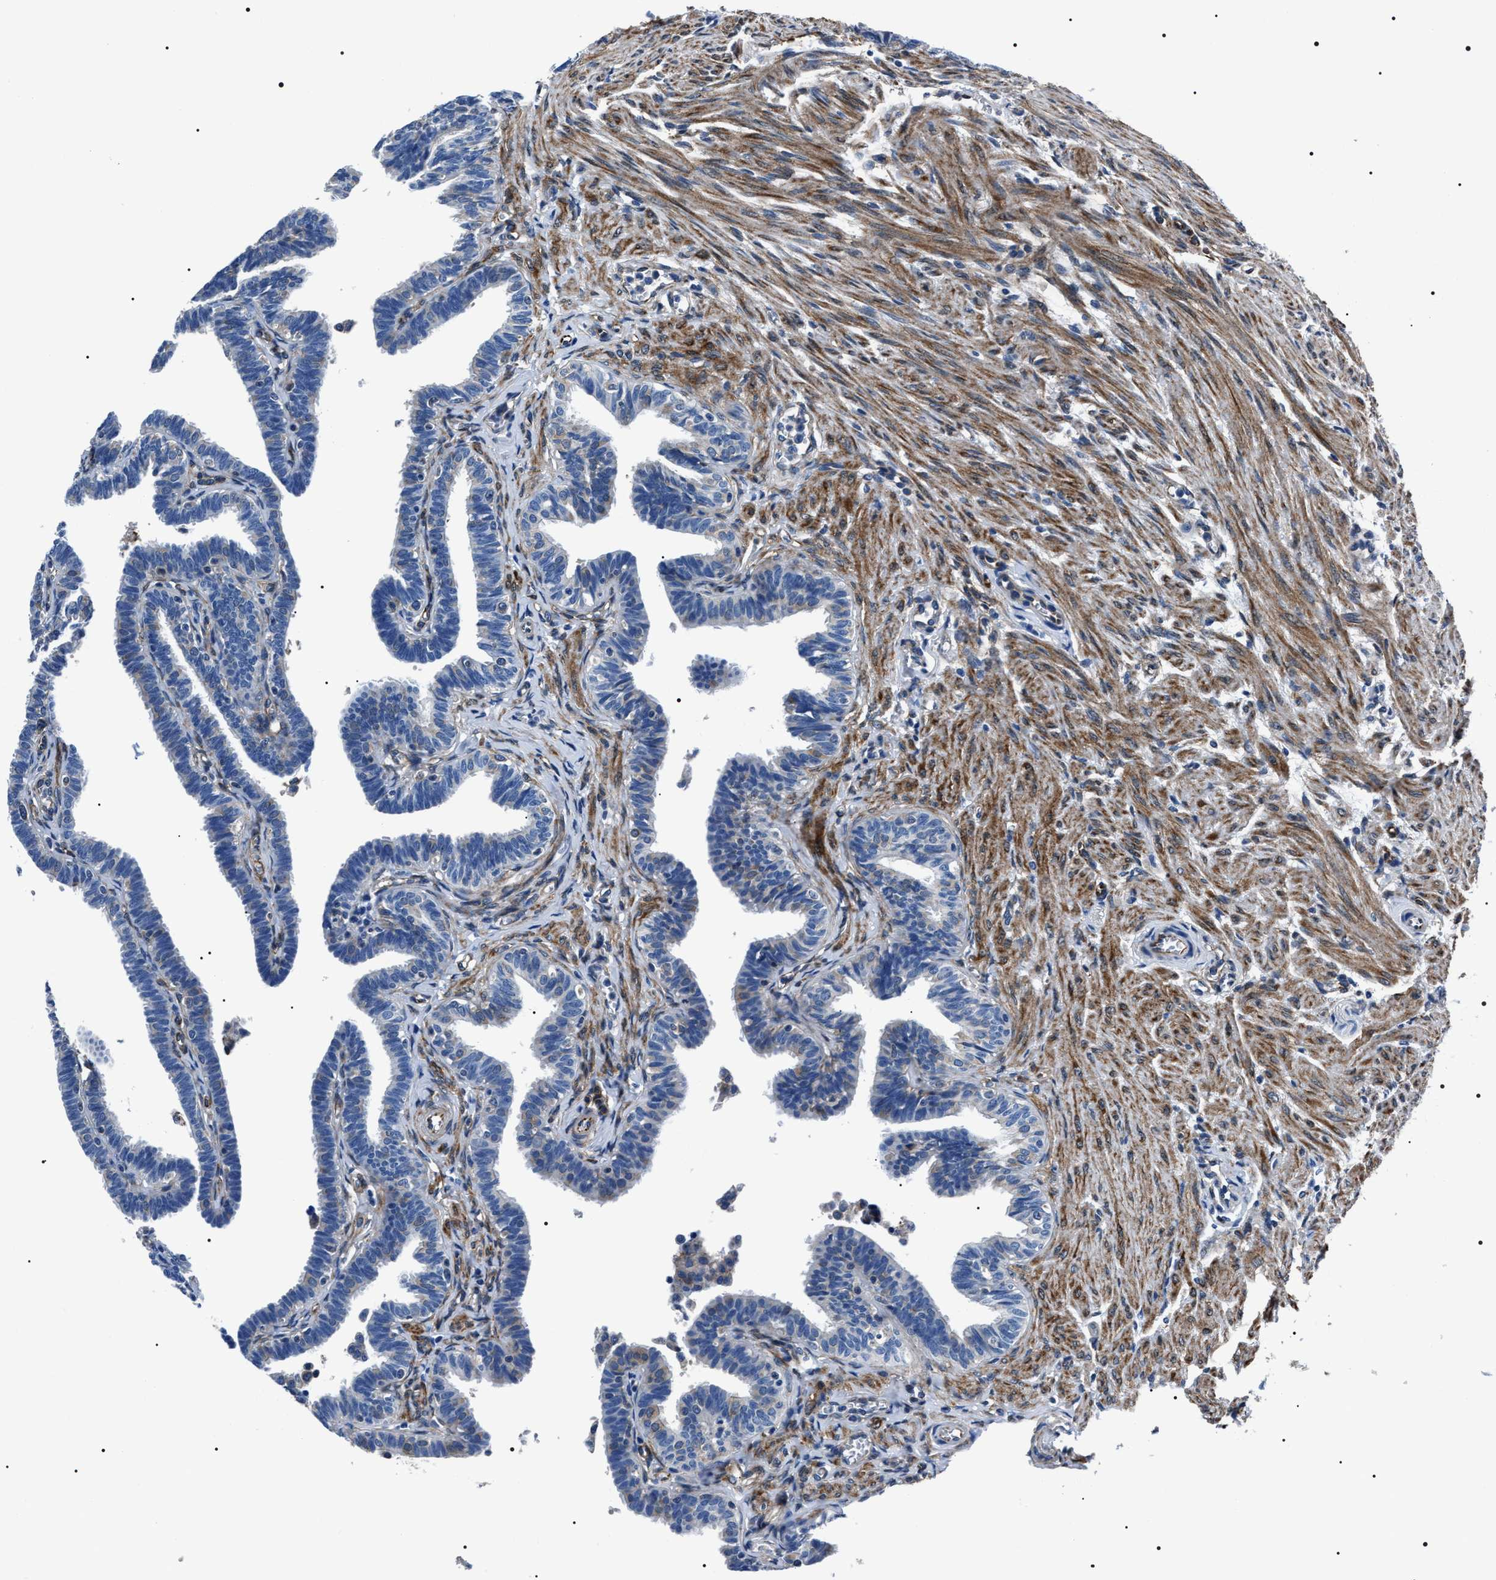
{"staining": {"intensity": "negative", "quantity": "none", "location": "none"}, "tissue": "fallopian tube", "cell_type": "Glandular cells", "image_type": "normal", "snomed": [{"axis": "morphology", "description": "Normal tissue, NOS"}, {"axis": "topography", "description": "Fallopian tube"}, {"axis": "topography", "description": "Ovary"}], "caption": "The photomicrograph displays no staining of glandular cells in benign fallopian tube.", "gene": "BAG2", "patient": {"sex": "female", "age": 23}}